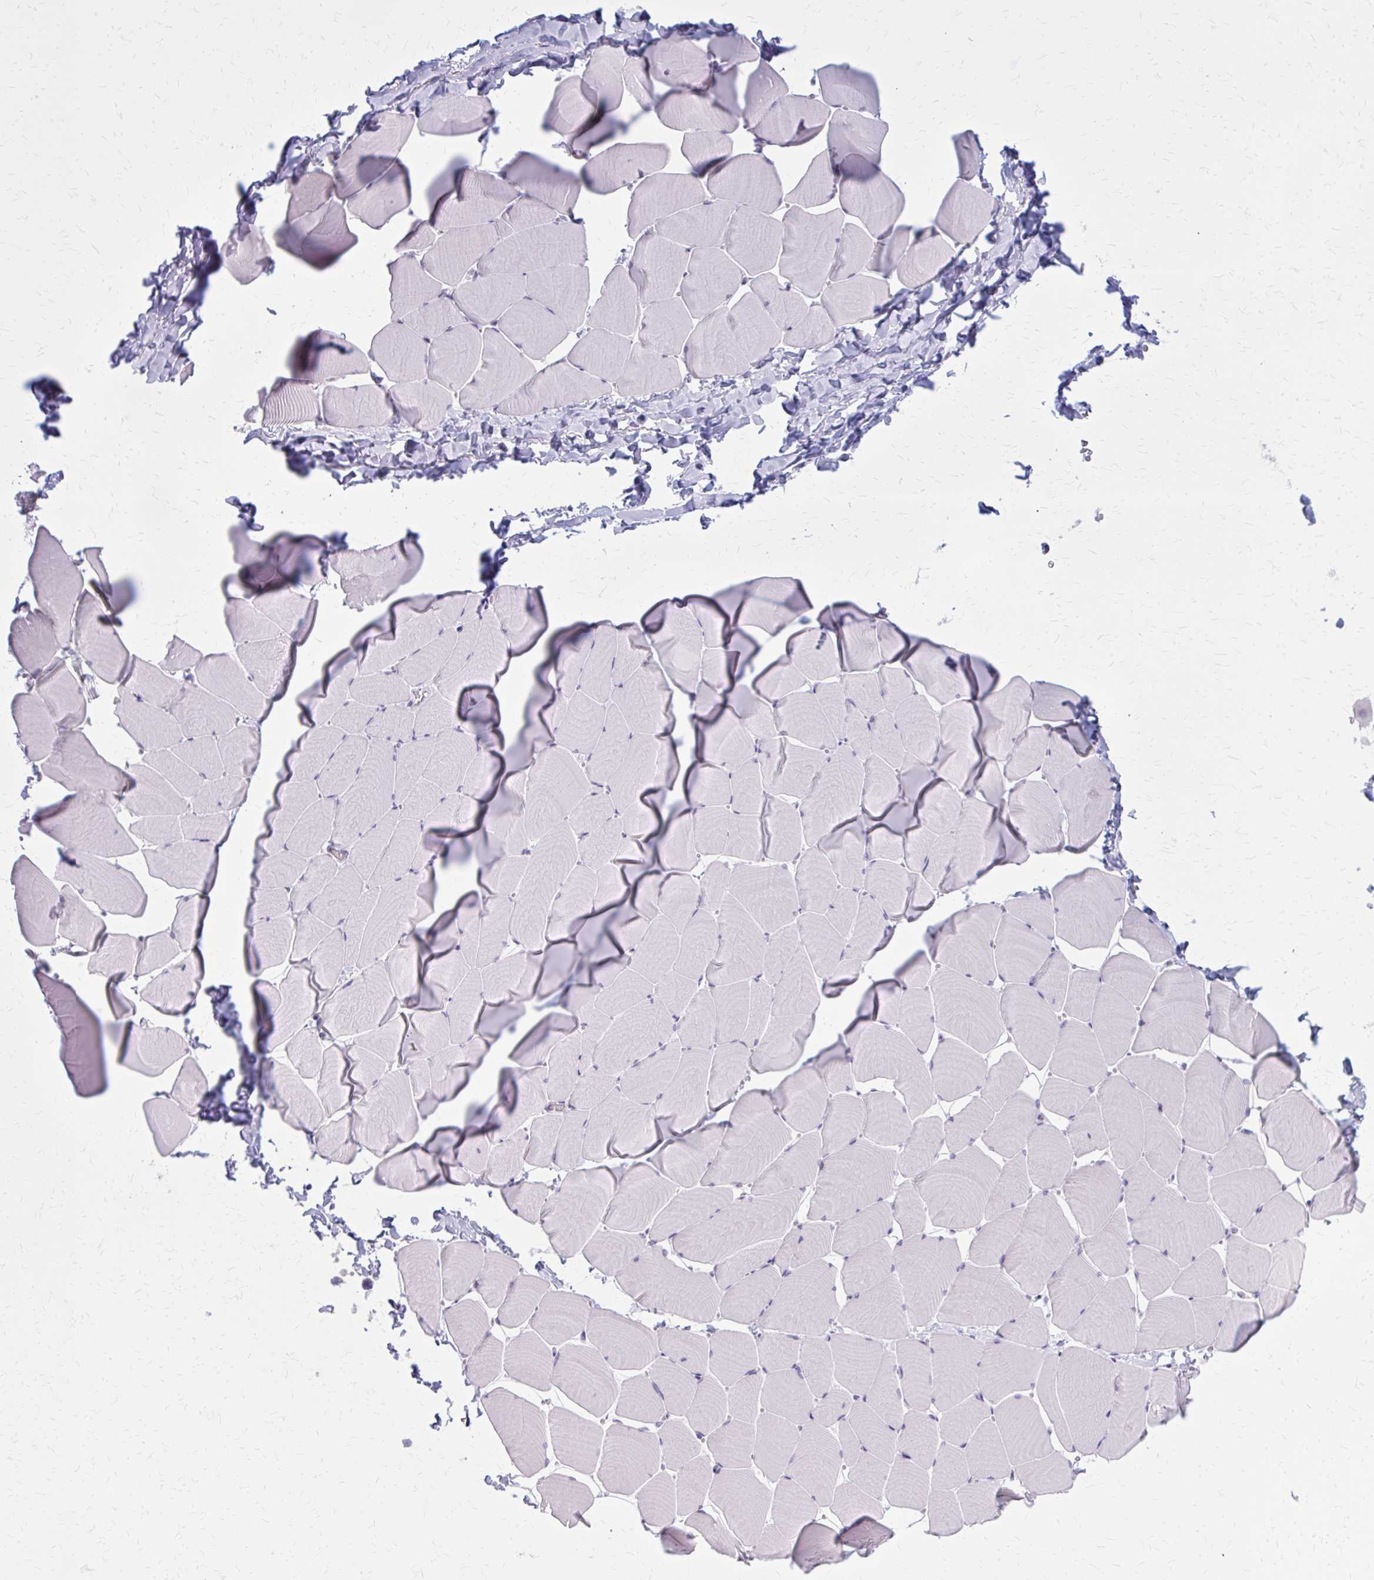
{"staining": {"intensity": "negative", "quantity": "none", "location": "none"}, "tissue": "skeletal muscle", "cell_type": "Myocytes", "image_type": "normal", "snomed": [{"axis": "morphology", "description": "Normal tissue, NOS"}, {"axis": "topography", "description": "Skeletal muscle"}], "caption": "An image of skeletal muscle stained for a protein demonstrates no brown staining in myocytes. The staining is performed using DAB brown chromogen with nuclei counter-stained in using hematoxylin.", "gene": "OR4A47", "patient": {"sex": "male", "age": 25}}